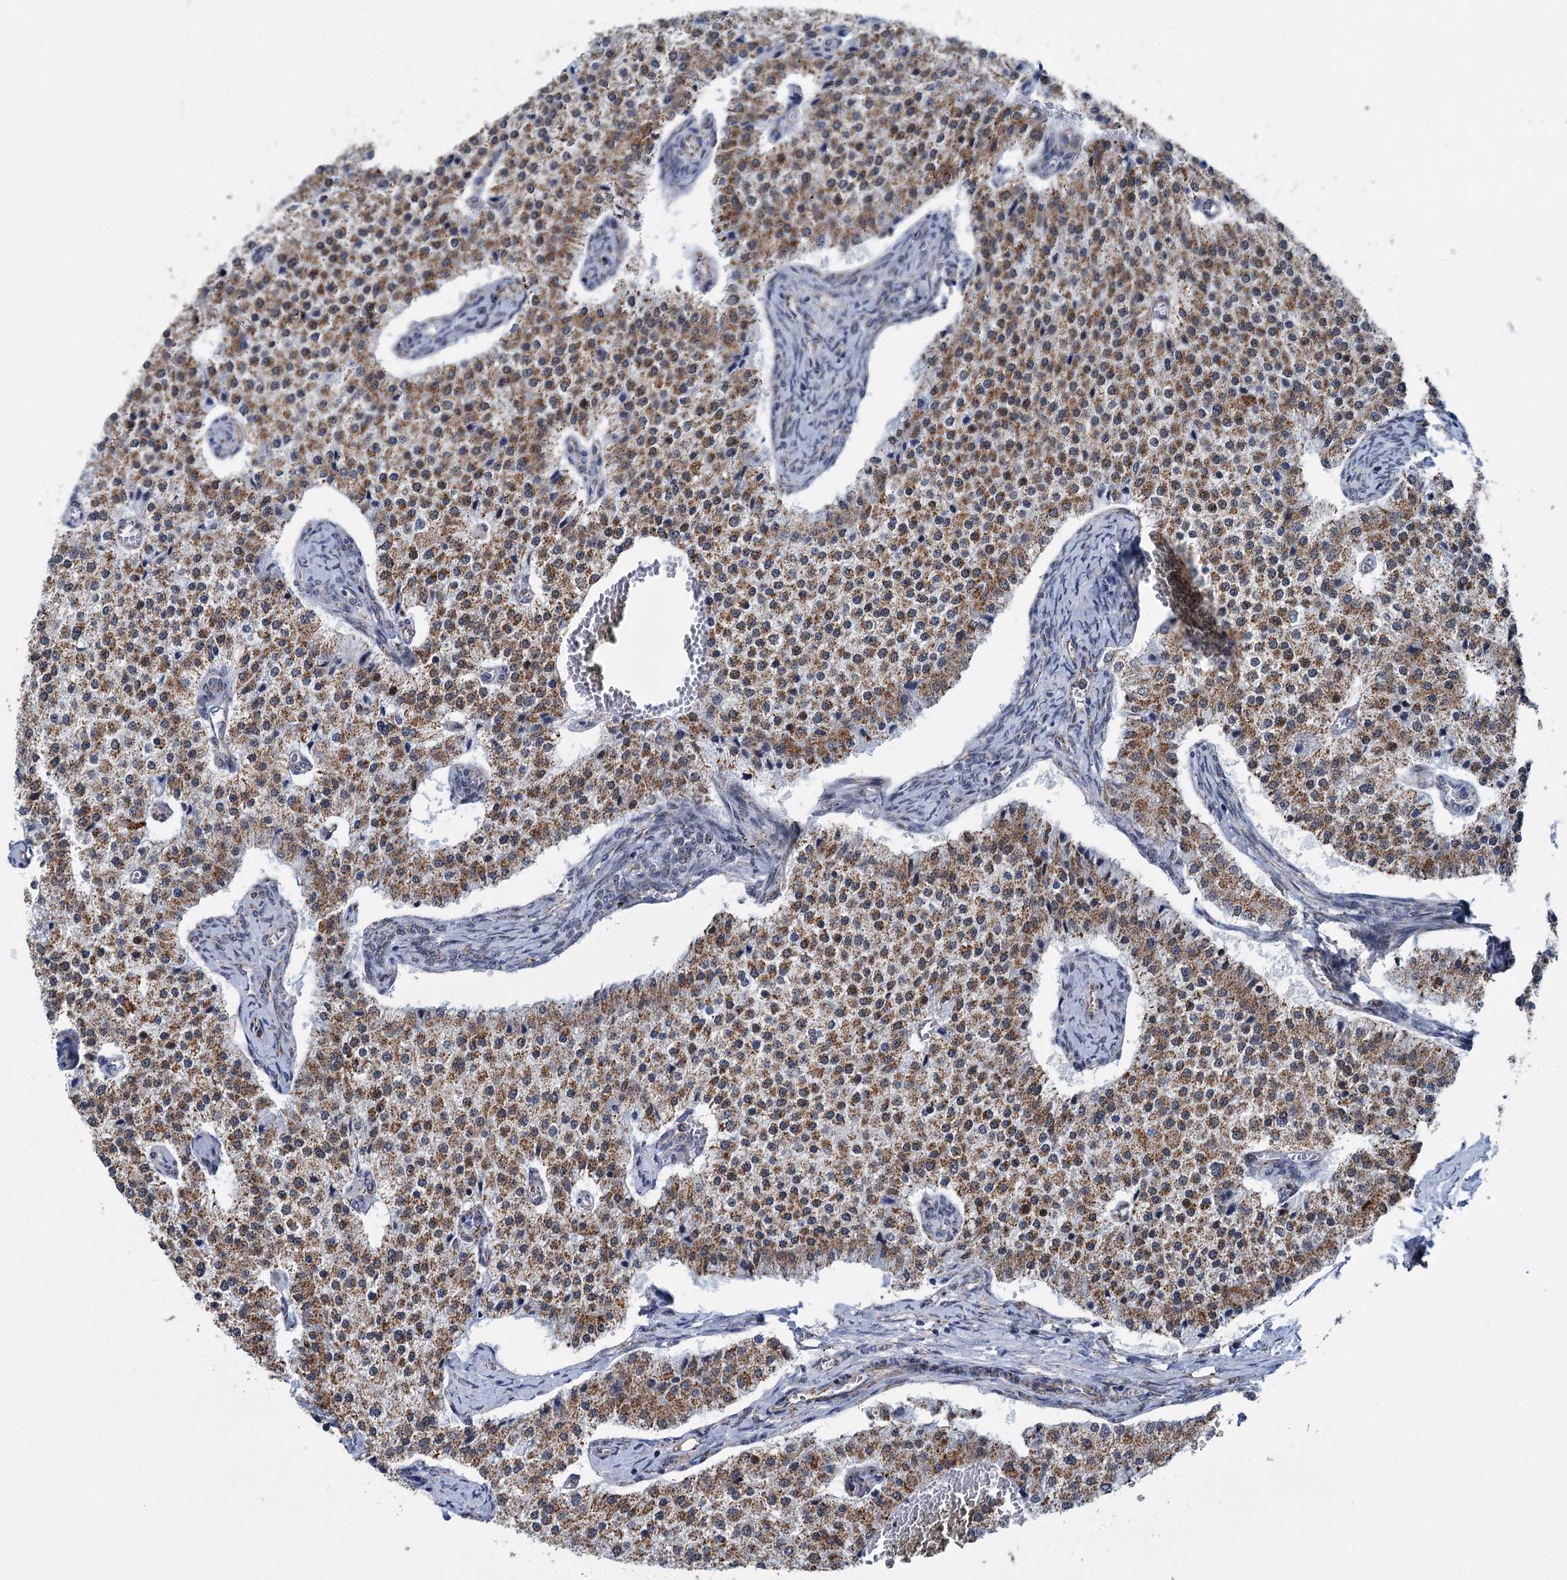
{"staining": {"intensity": "moderate", "quantity": ">75%", "location": "cytoplasmic/membranous"}, "tissue": "carcinoid", "cell_type": "Tumor cells", "image_type": "cancer", "snomed": [{"axis": "morphology", "description": "Carcinoid, malignant, NOS"}, {"axis": "topography", "description": "Colon"}], "caption": "IHC histopathology image of human malignant carcinoid stained for a protein (brown), which exhibits medium levels of moderate cytoplasmic/membranous staining in approximately >75% of tumor cells.", "gene": "MORN3", "patient": {"sex": "female", "age": 52}}